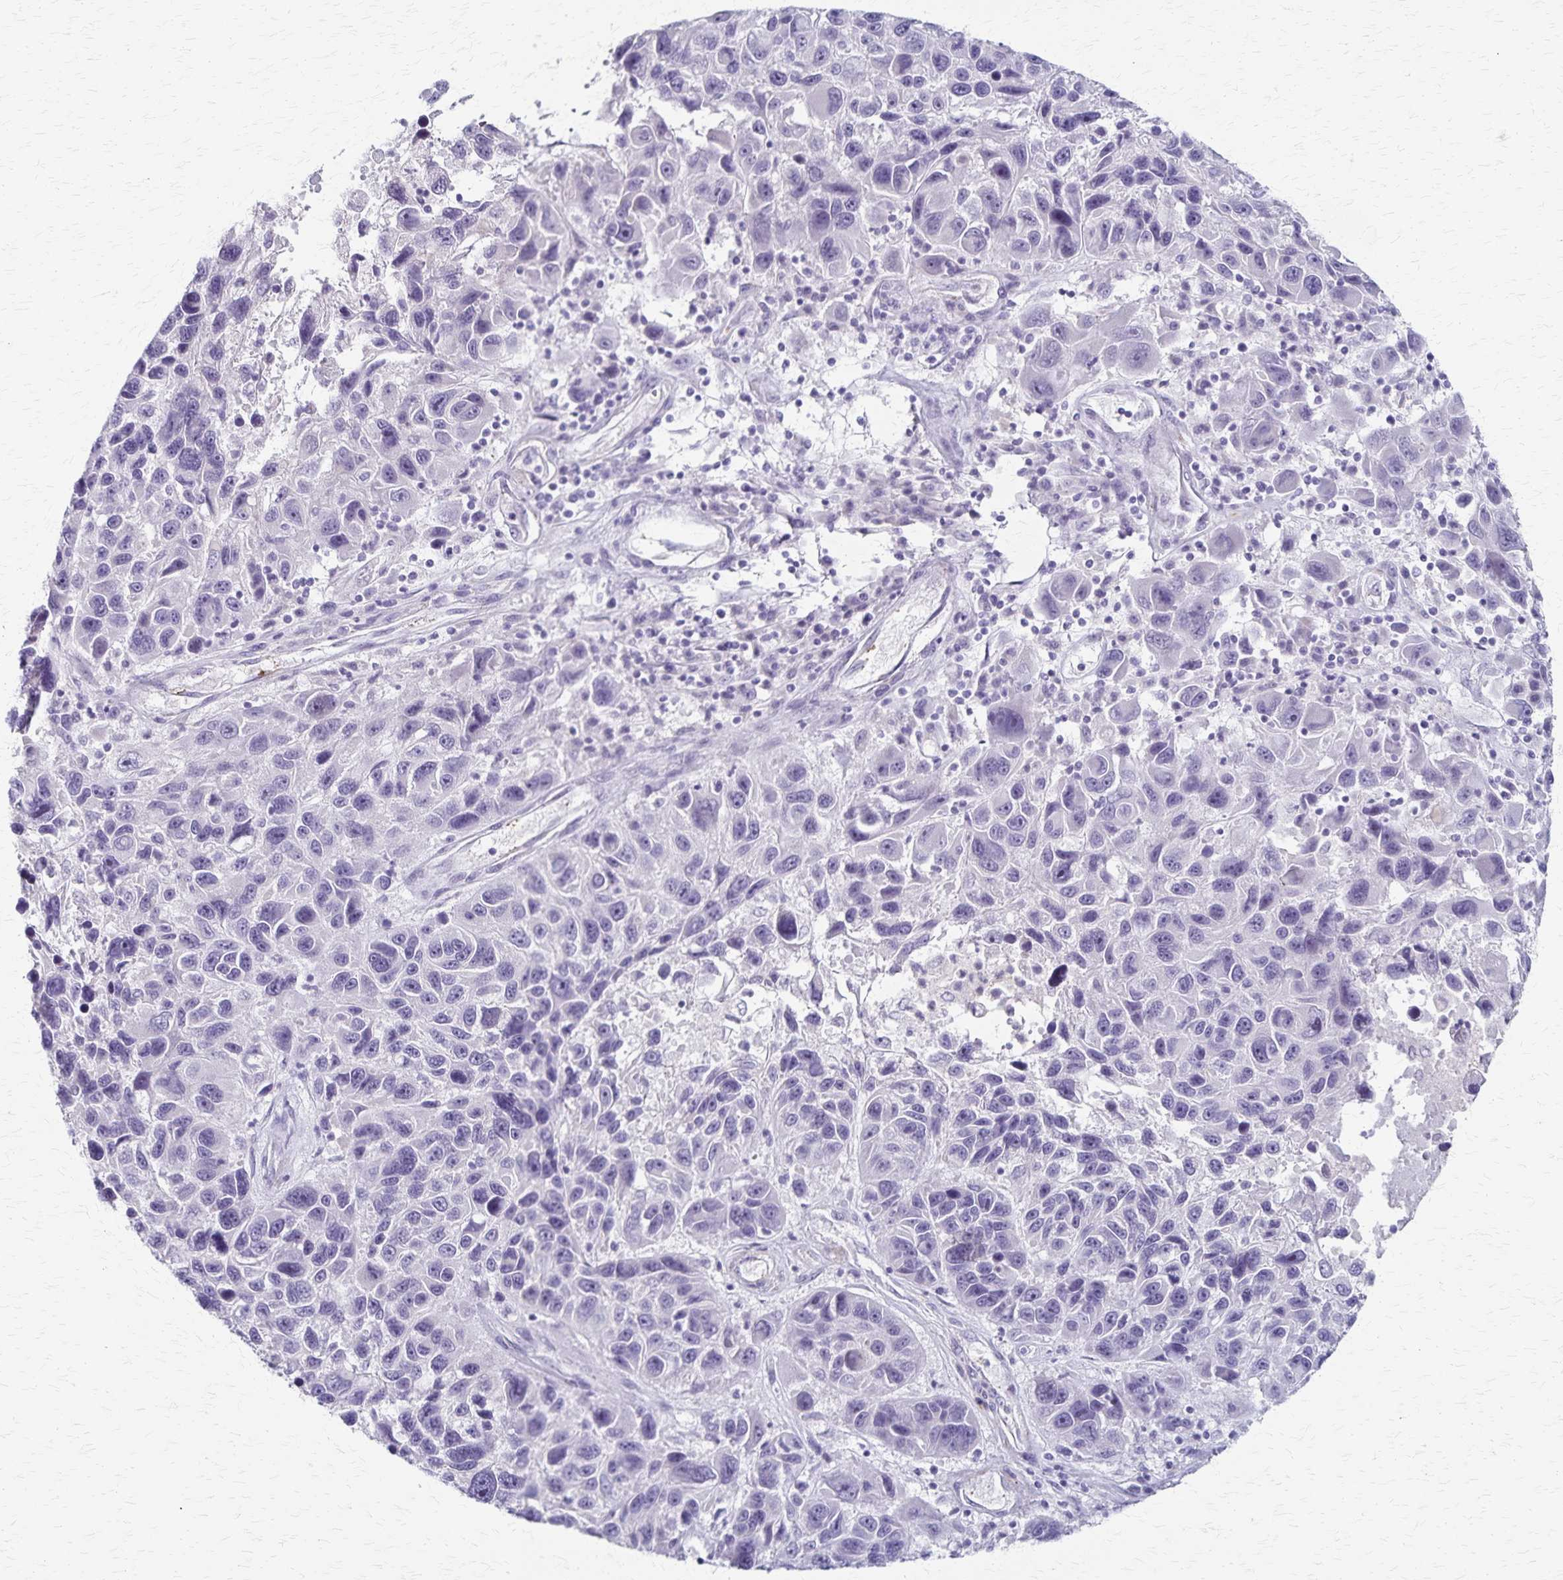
{"staining": {"intensity": "negative", "quantity": "none", "location": "none"}, "tissue": "melanoma", "cell_type": "Tumor cells", "image_type": "cancer", "snomed": [{"axis": "morphology", "description": "Malignant melanoma, NOS"}, {"axis": "topography", "description": "Skin"}], "caption": "Malignant melanoma was stained to show a protein in brown. There is no significant staining in tumor cells.", "gene": "RASL10B", "patient": {"sex": "male", "age": 53}}